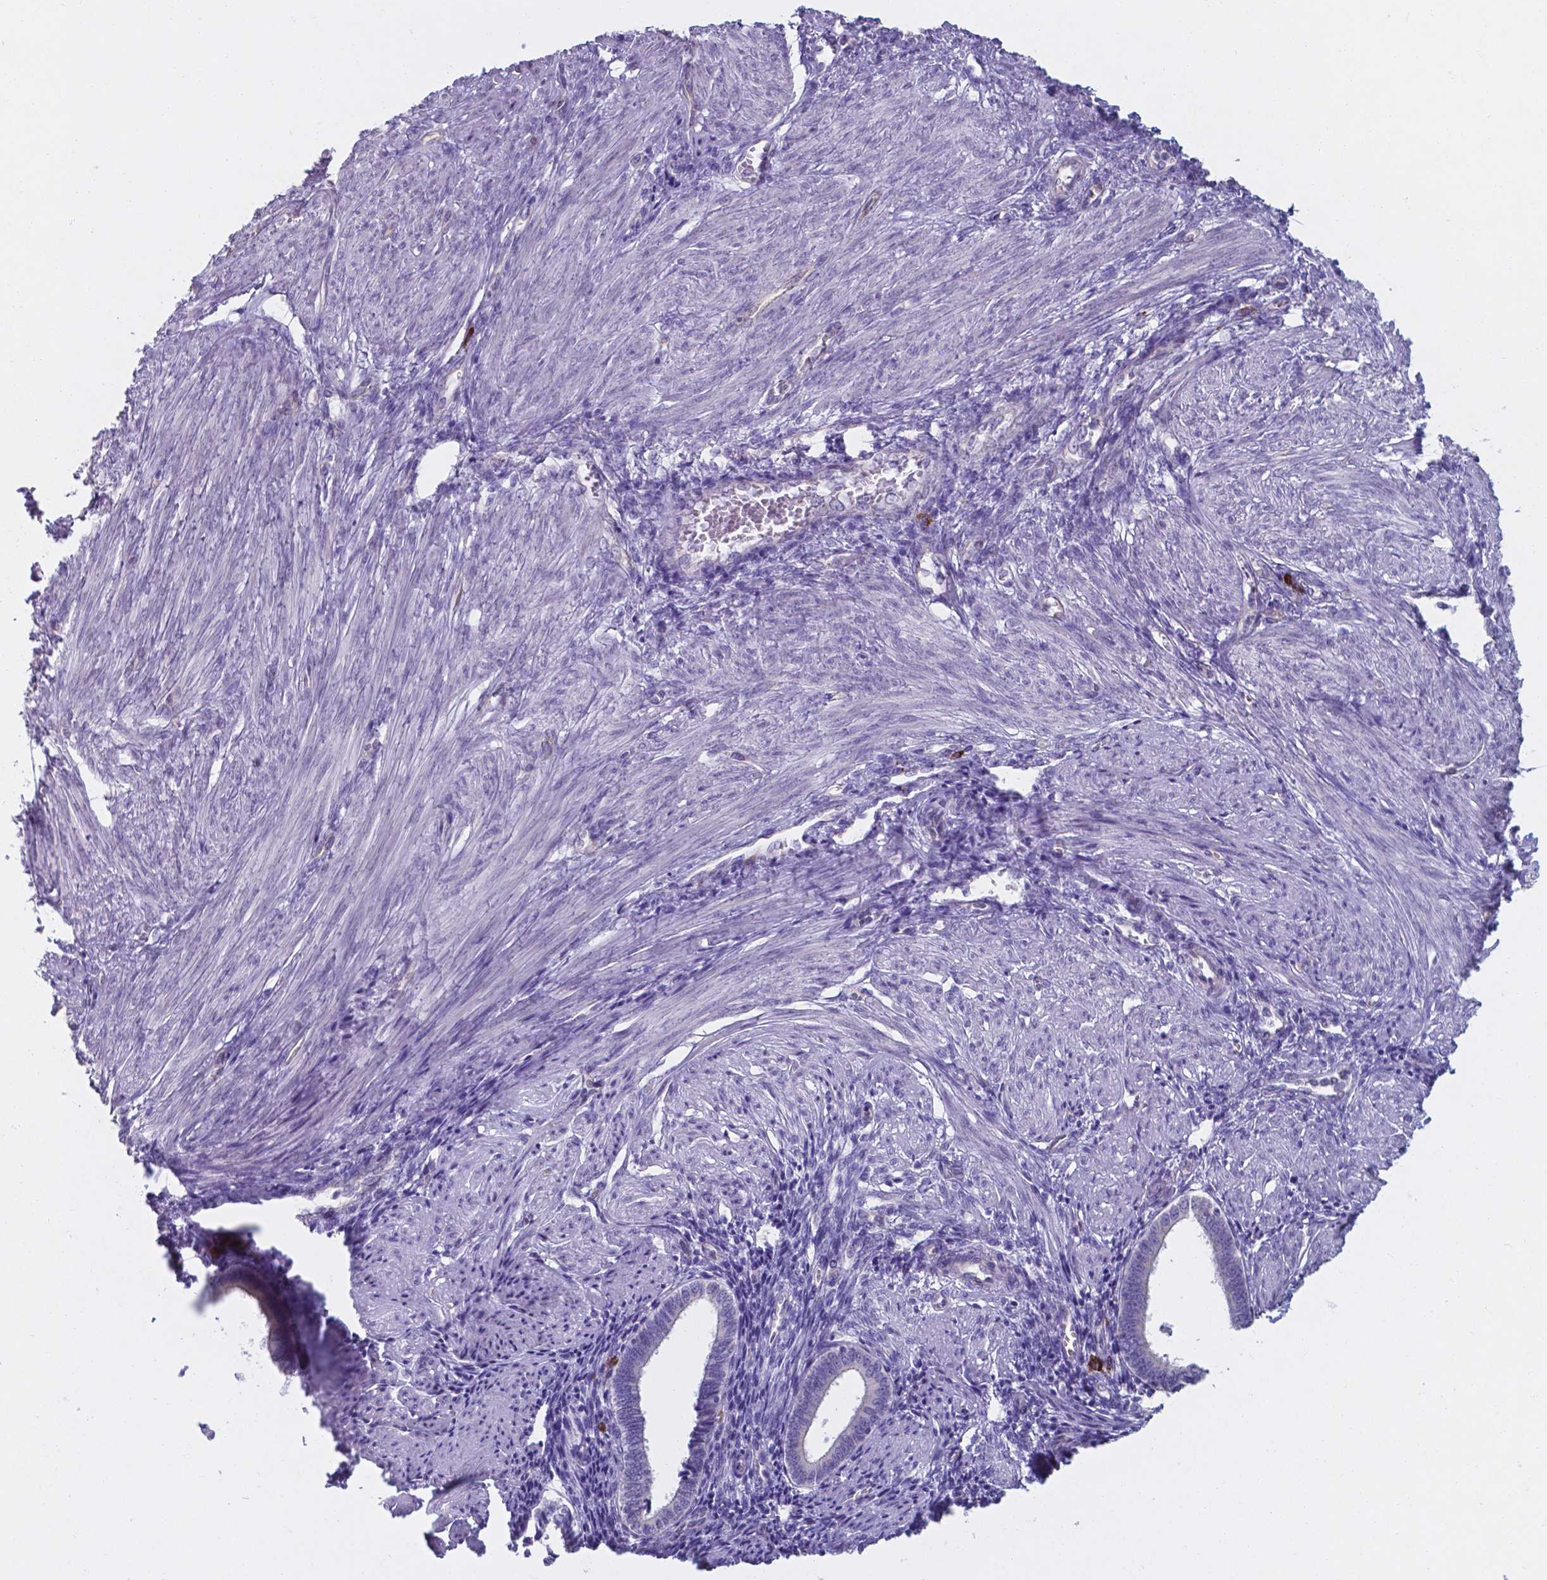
{"staining": {"intensity": "negative", "quantity": "none", "location": "none"}, "tissue": "endometrium", "cell_type": "Cells in endometrial stroma", "image_type": "normal", "snomed": [{"axis": "morphology", "description": "Normal tissue, NOS"}, {"axis": "topography", "description": "Endometrium"}], "caption": "Cells in endometrial stroma show no significant protein staining in benign endometrium.", "gene": "UBE2J1", "patient": {"sex": "female", "age": 42}}